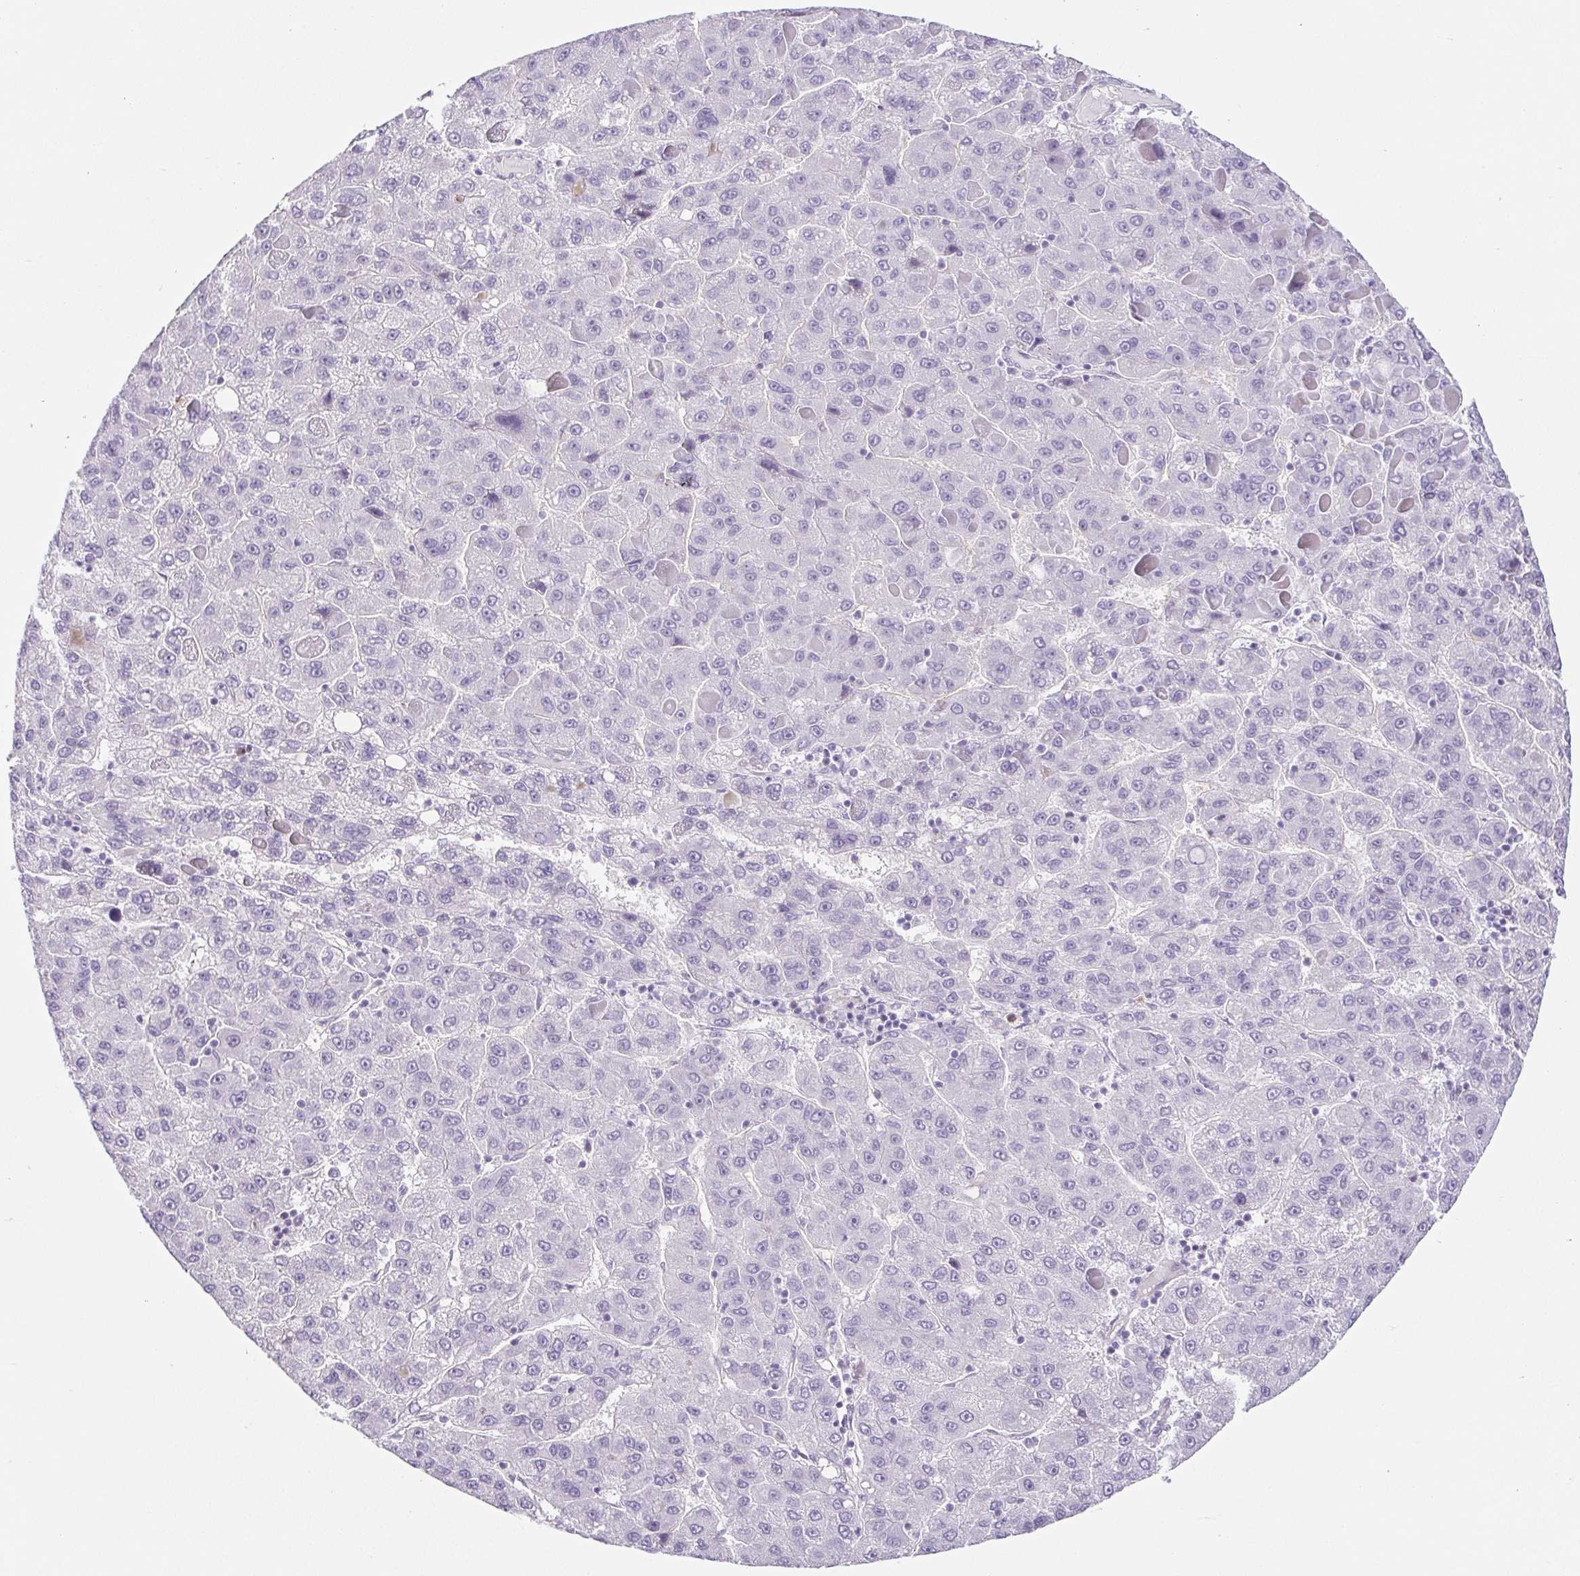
{"staining": {"intensity": "negative", "quantity": "none", "location": "none"}, "tissue": "liver cancer", "cell_type": "Tumor cells", "image_type": "cancer", "snomed": [{"axis": "morphology", "description": "Carcinoma, Hepatocellular, NOS"}, {"axis": "topography", "description": "Liver"}], "caption": "An image of human liver cancer is negative for staining in tumor cells. The staining was performed using DAB to visualize the protein expression in brown, while the nuclei were stained in blue with hematoxylin (Magnification: 20x).", "gene": "BCAS1", "patient": {"sex": "female", "age": 82}}